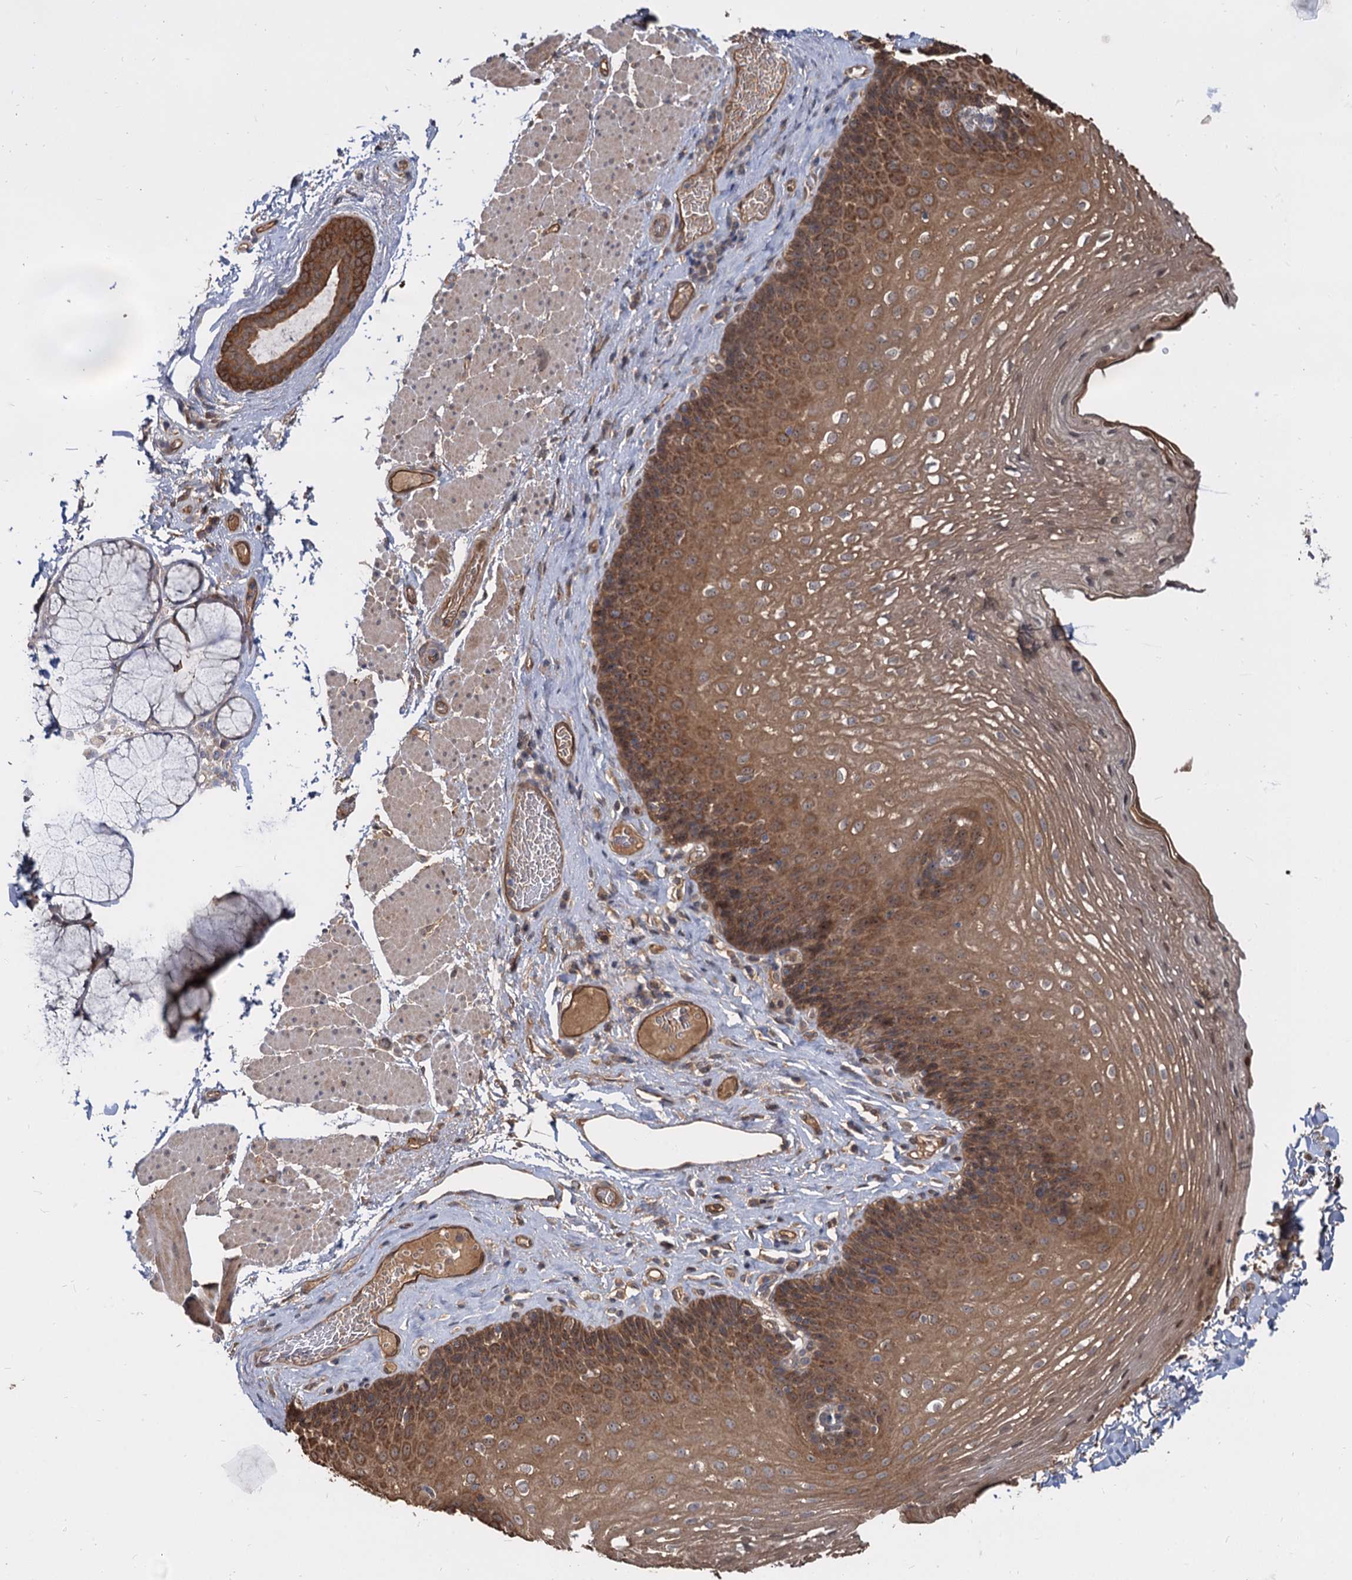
{"staining": {"intensity": "moderate", "quantity": ">75%", "location": "cytoplasmic/membranous"}, "tissue": "esophagus", "cell_type": "Squamous epithelial cells", "image_type": "normal", "snomed": [{"axis": "morphology", "description": "Normal tissue, NOS"}, {"axis": "topography", "description": "Esophagus"}], "caption": "Brown immunohistochemical staining in benign human esophagus shows moderate cytoplasmic/membranous staining in about >75% of squamous epithelial cells.", "gene": "SNX15", "patient": {"sex": "female", "age": 66}}